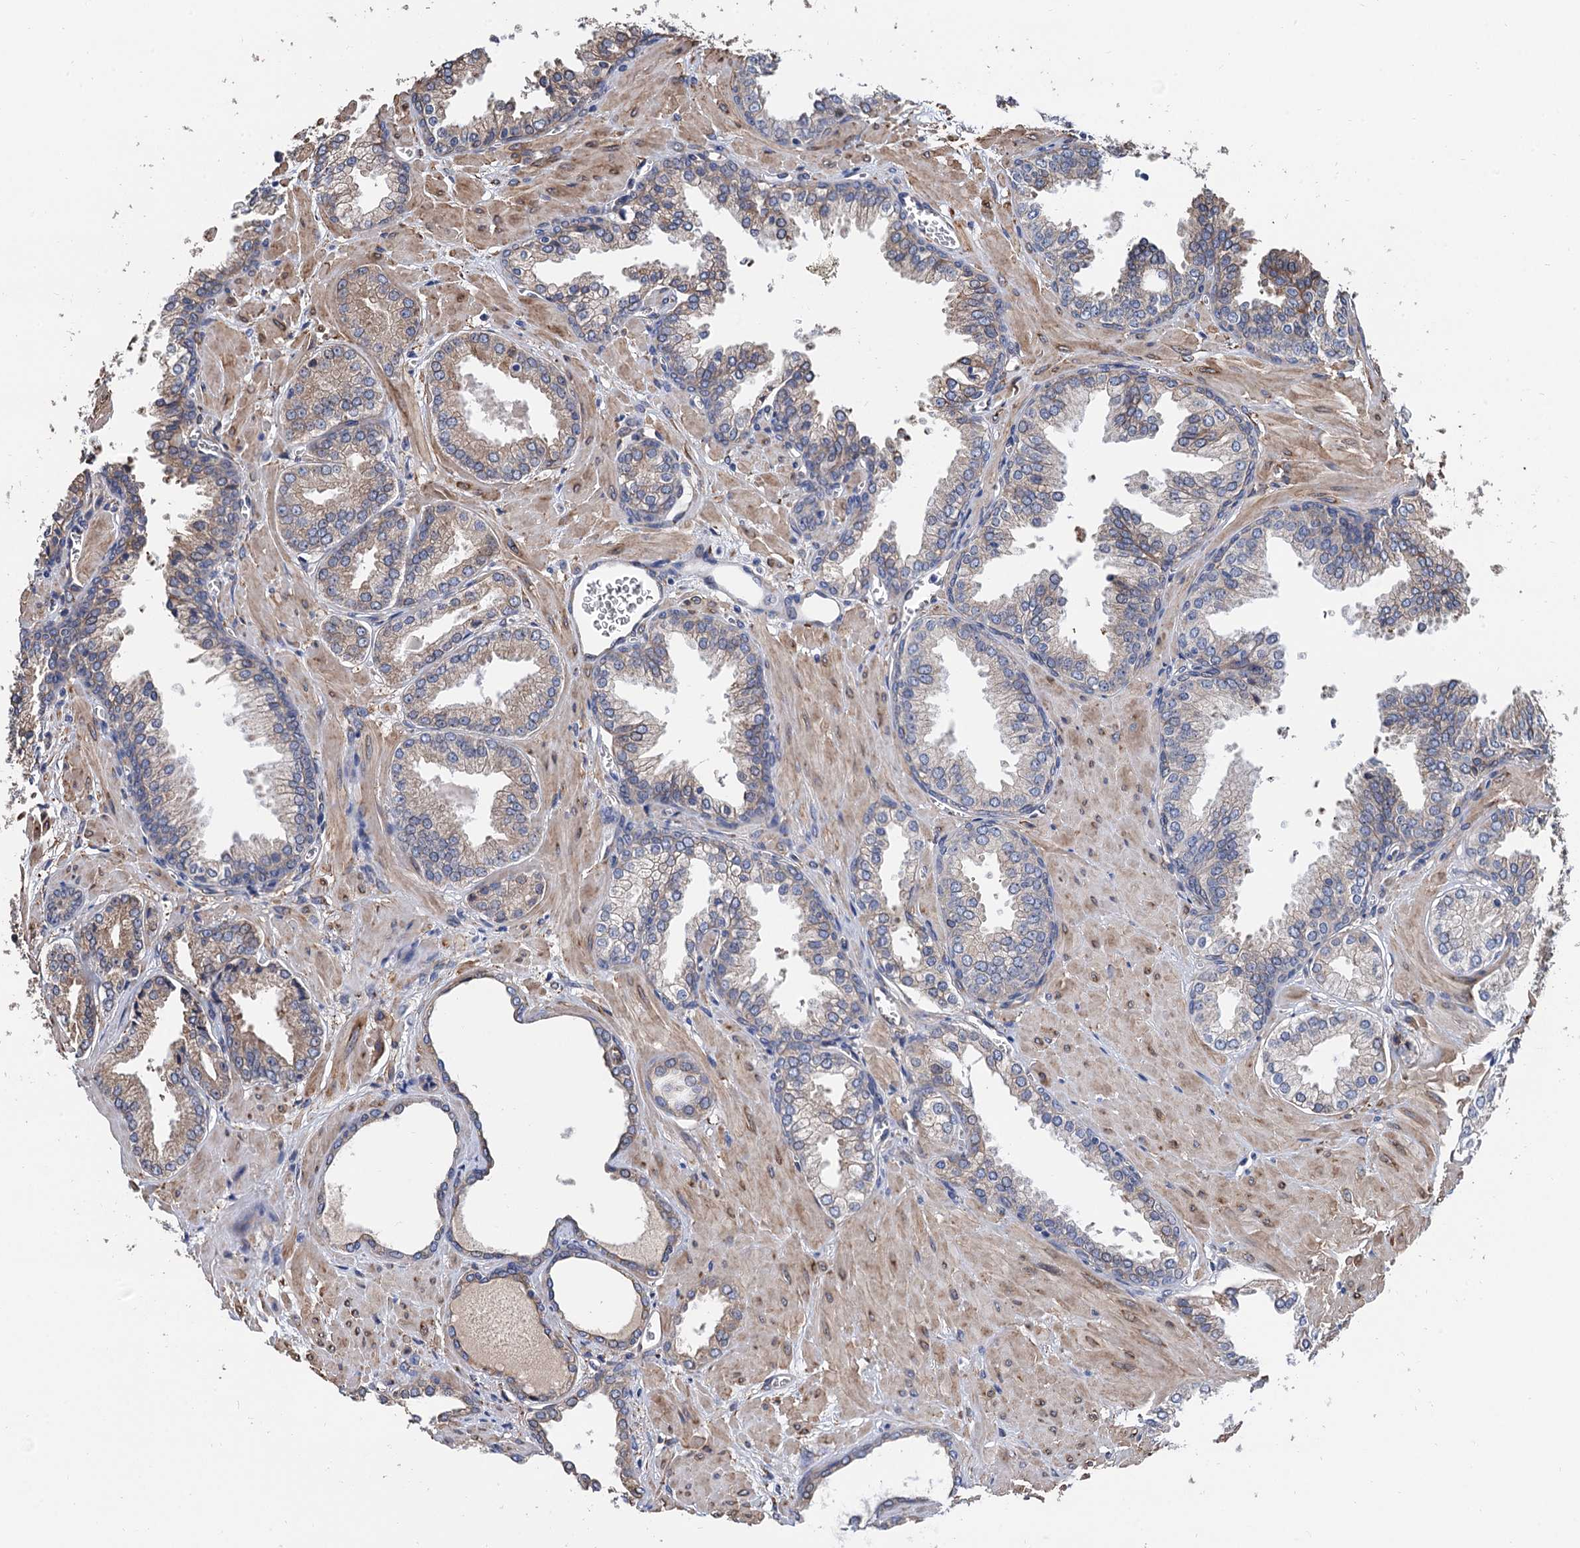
{"staining": {"intensity": "weak", "quantity": "<25%", "location": "cytoplasmic/membranous"}, "tissue": "prostate cancer", "cell_type": "Tumor cells", "image_type": "cancer", "snomed": [{"axis": "morphology", "description": "Adenocarcinoma, Low grade"}, {"axis": "topography", "description": "Prostate"}], "caption": "Tumor cells show no significant protein positivity in prostate low-grade adenocarcinoma.", "gene": "CNNM1", "patient": {"sex": "male", "age": 67}}